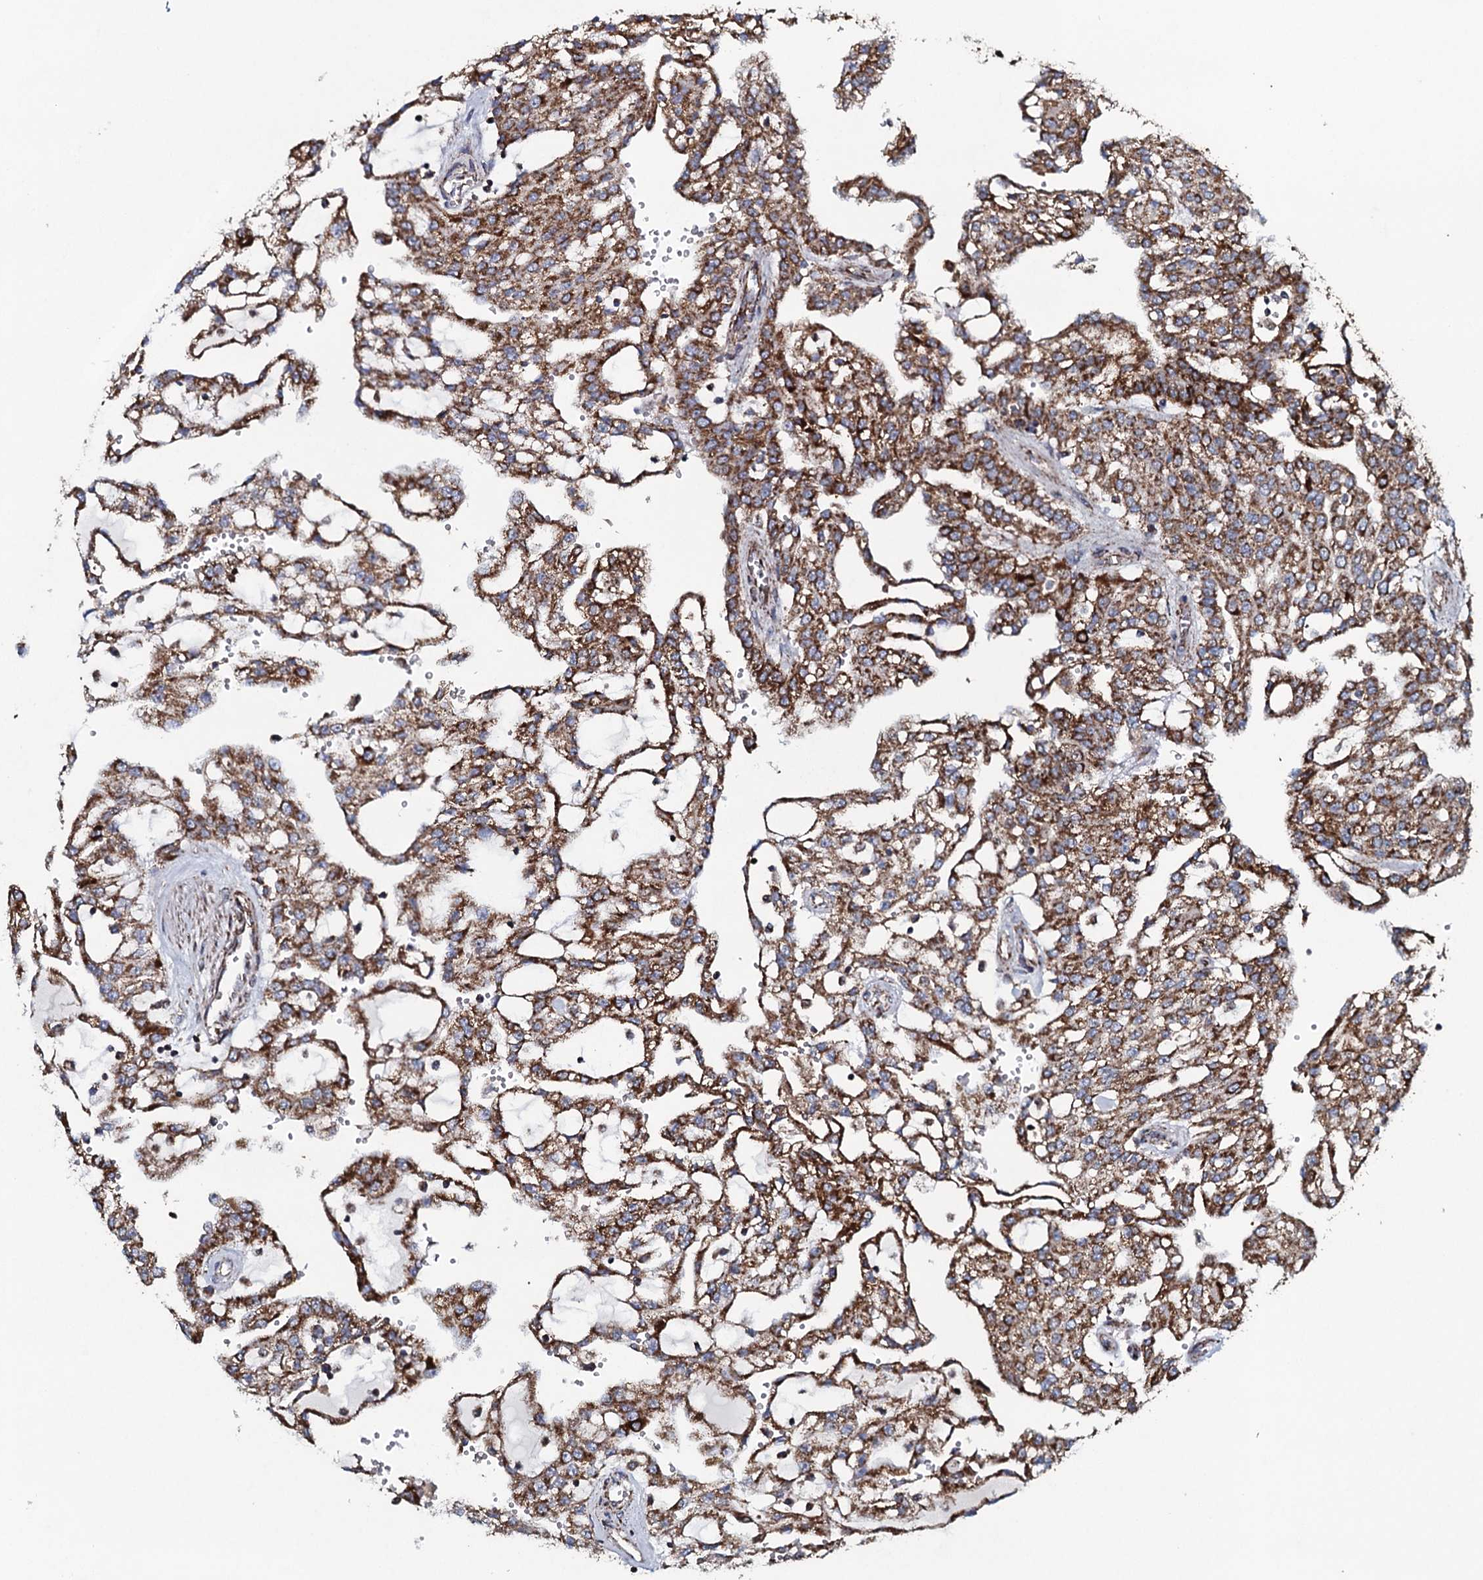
{"staining": {"intensity": "strong", "quantity": ">75%", "location": "cytoplasmic/membranous"}, "tissue": "renal cancer", "cell_type": "Tumor cells", "image_type": "cancer", "snomed": [{"axis": "morphology", "description": "Adenocarcinoma, NOS"}, {"axis": "topography", "description": "Kidney"}], "caption": "The image demonstrates staining of adenocarcinoma (renal), revealing strong cytoplasmic/membranous protein expression (brown color) within tumor cells.", "gene": "EVC2", "patient": {"sex": "male", "age": 63}}